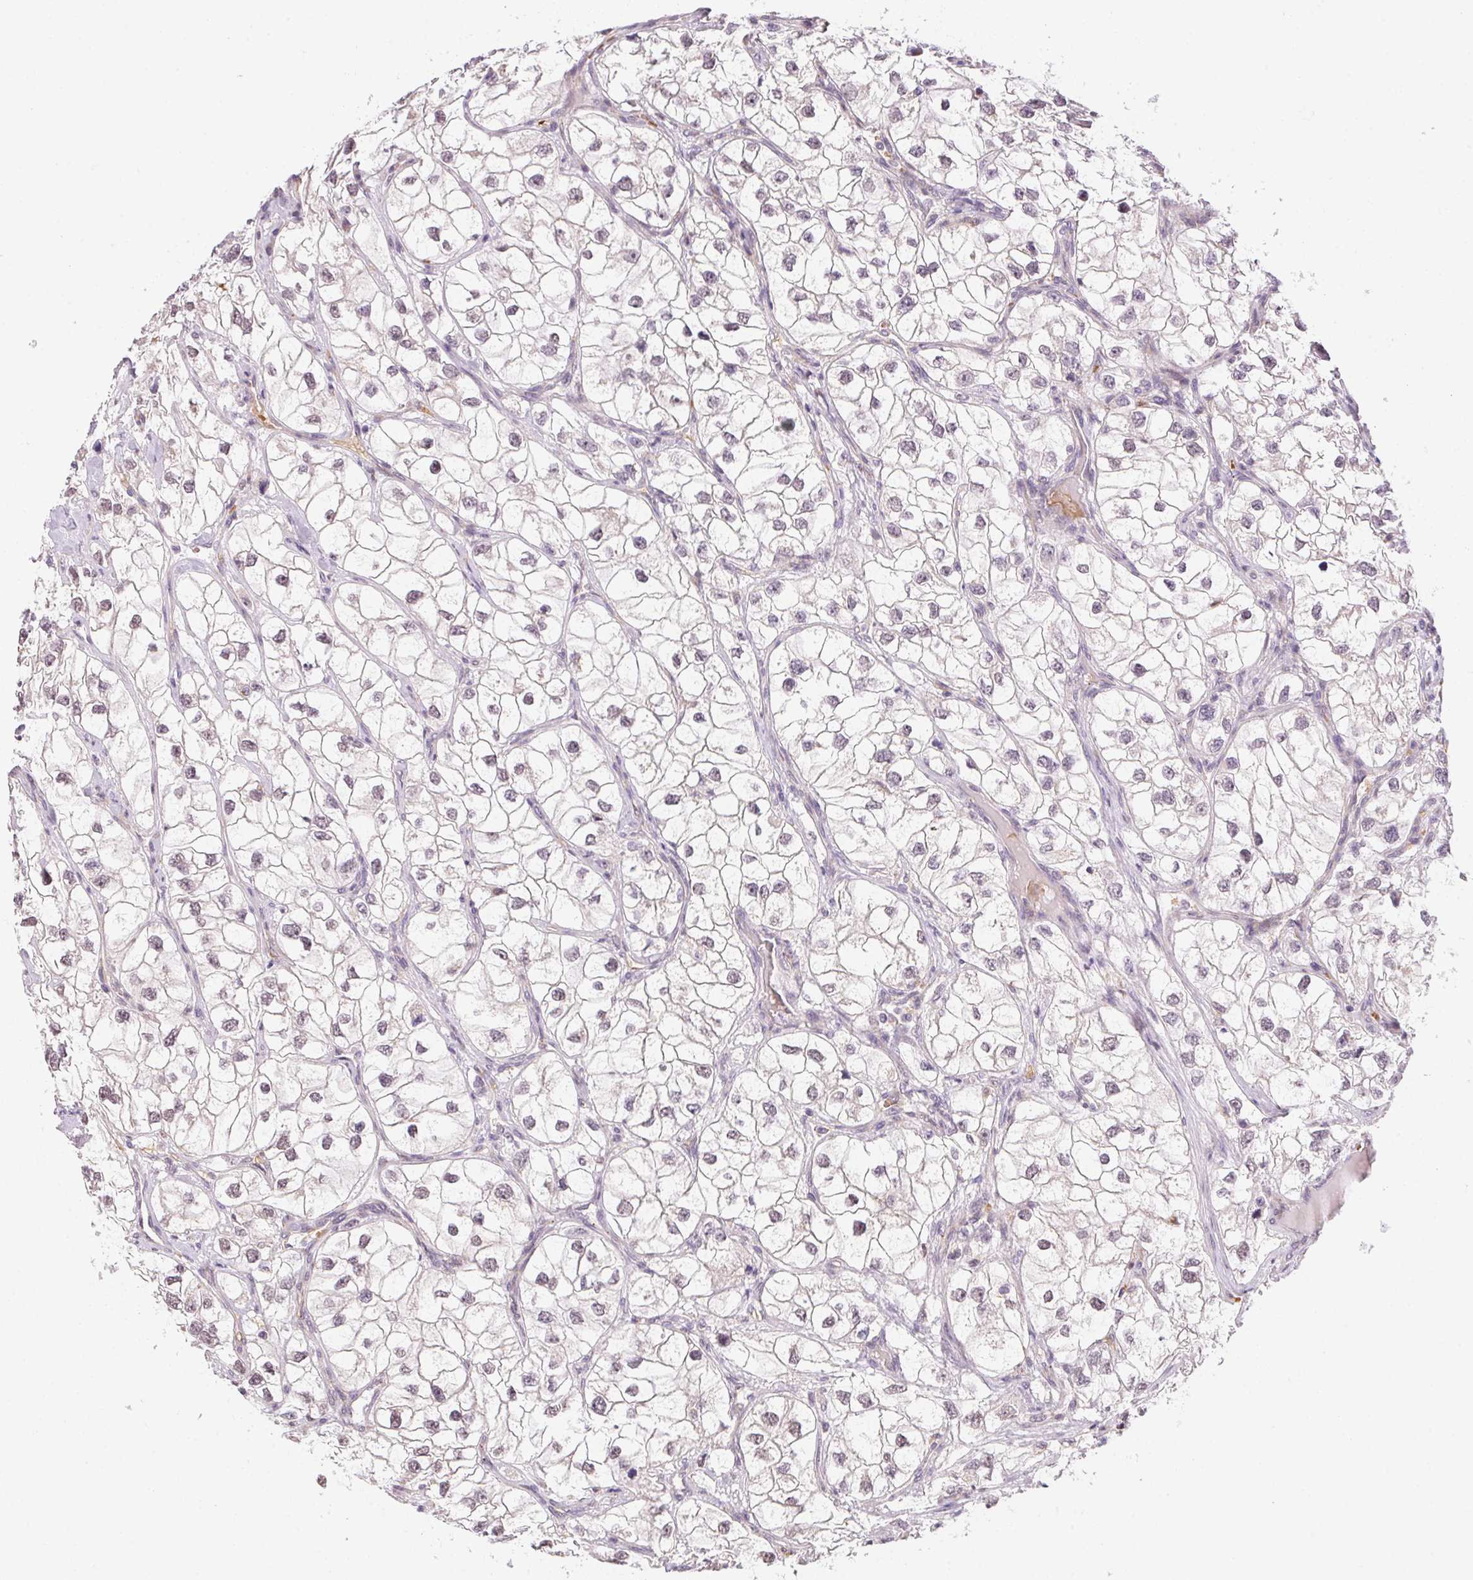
{"staining": {"intensity": "negative", "quantity": "none", "location": "none"}, "tissue": "renal cancer", "cell_type": "Tumor cells", "image_type": "cancer", "snomed": [{"axis": "morphology", "description": "Adenocarcinoma, NOS"}, {"axis": "topography", "description": "Kidney"}], "caption": "IHC of human renal adenocarcinoma reveals no expression in tumor cells. (Brightfield microscopy of DAB (3,3'-diaminobenzidine) immunohistochemistry (IHC) at high magnification).", "gene": "METTL13", "patient": {"sex": "male", "age": 59}}